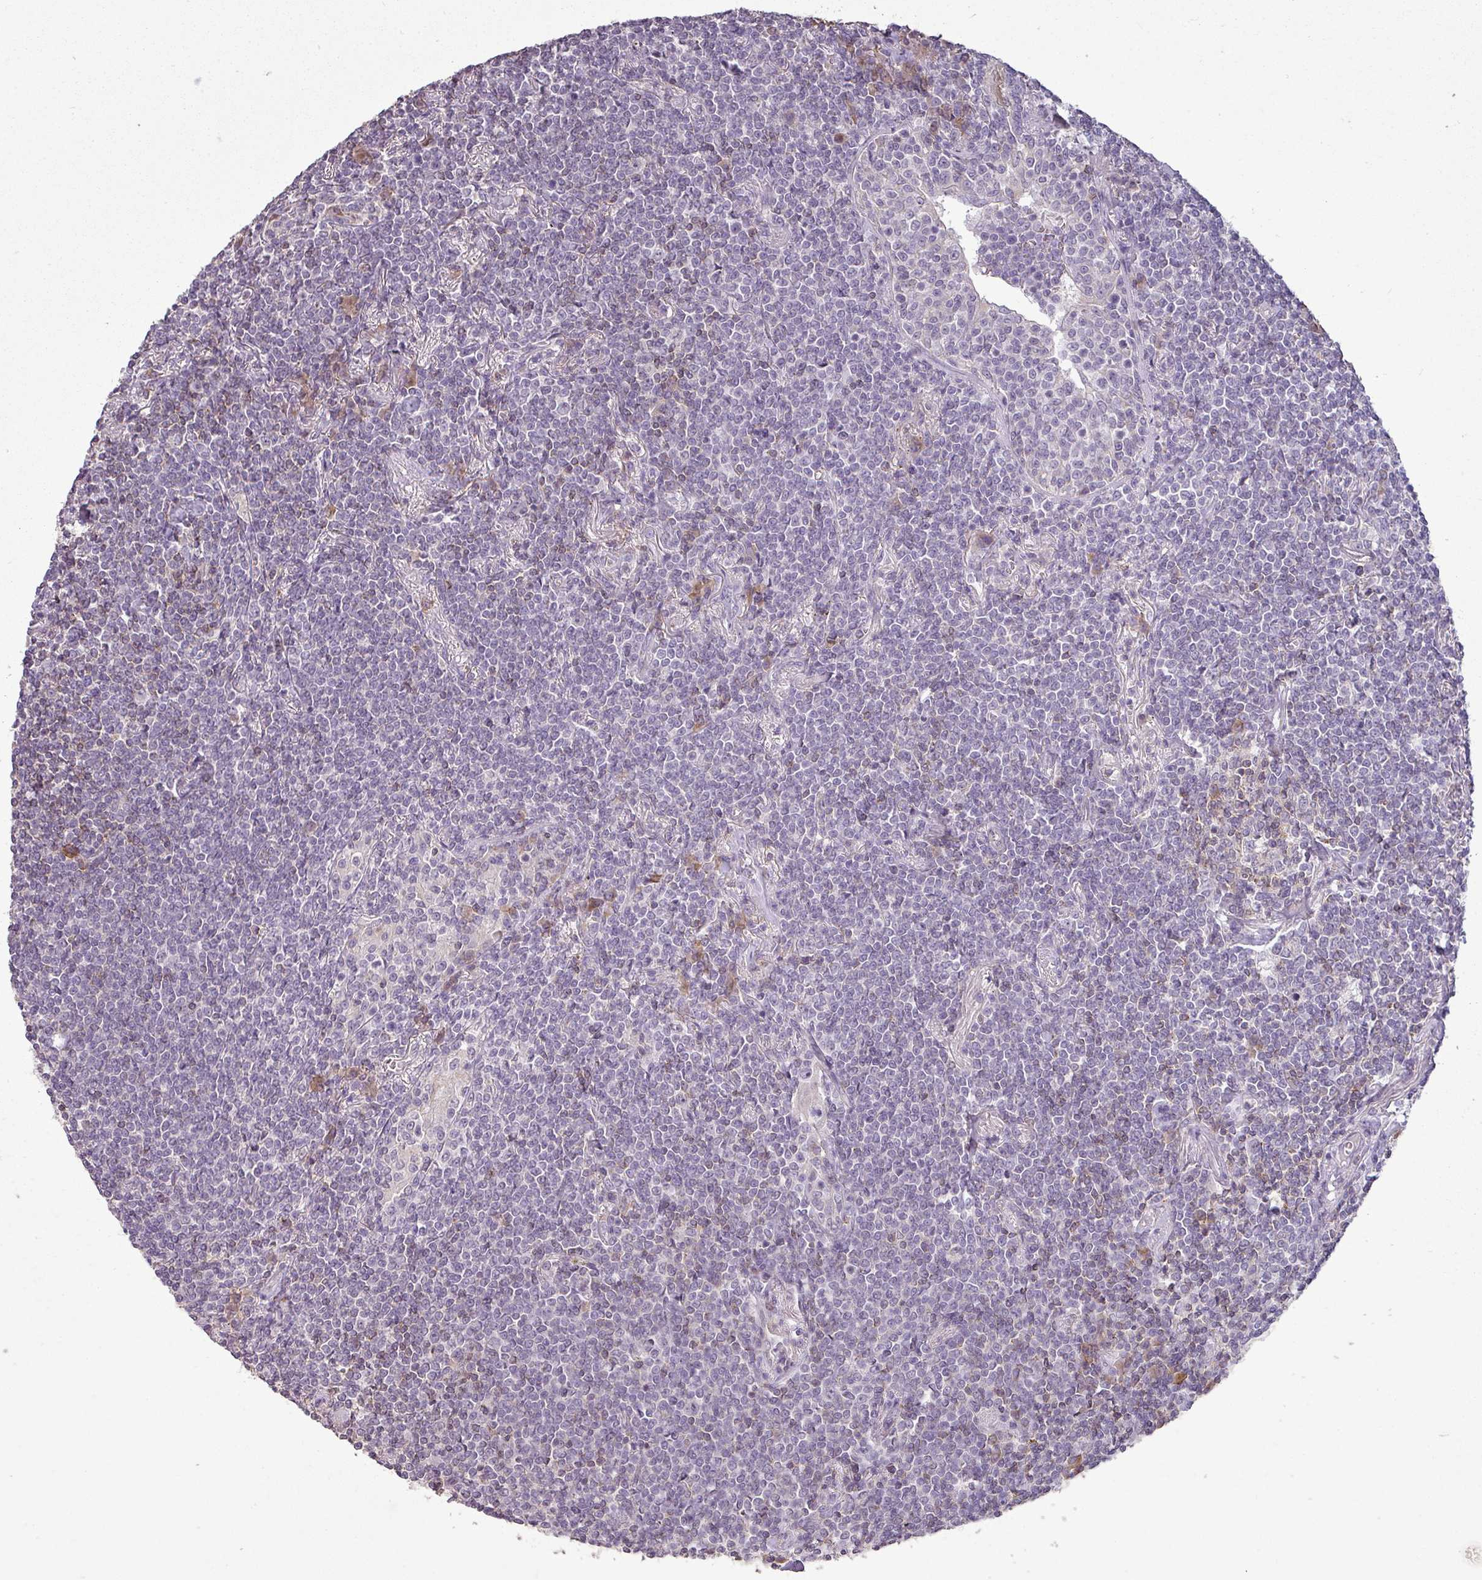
{"staining": {"intensity": "negative", "quantity": "none", "location": "none"}, "tissue": "lymphoma", "cell_type": "Tumor cells", "image_type": "cancer", "snomed": [{"axis": "morphology", "description": "Malignant lymphoma, non-Hodgkin's type, Low grade"}, {"axis": "topography", "description": "Lung"}], "caption": "Immunohistochemical staining of human lymphoma reveals no significant staining in tumor cells. The staining was performed using DAB to visualize the protein expression in brown, while the nuclei were stained in blue with hematoxylin (Magnification: 20x).", "gene": "LY9", "patient": {"sex": "female", "age": 71}}